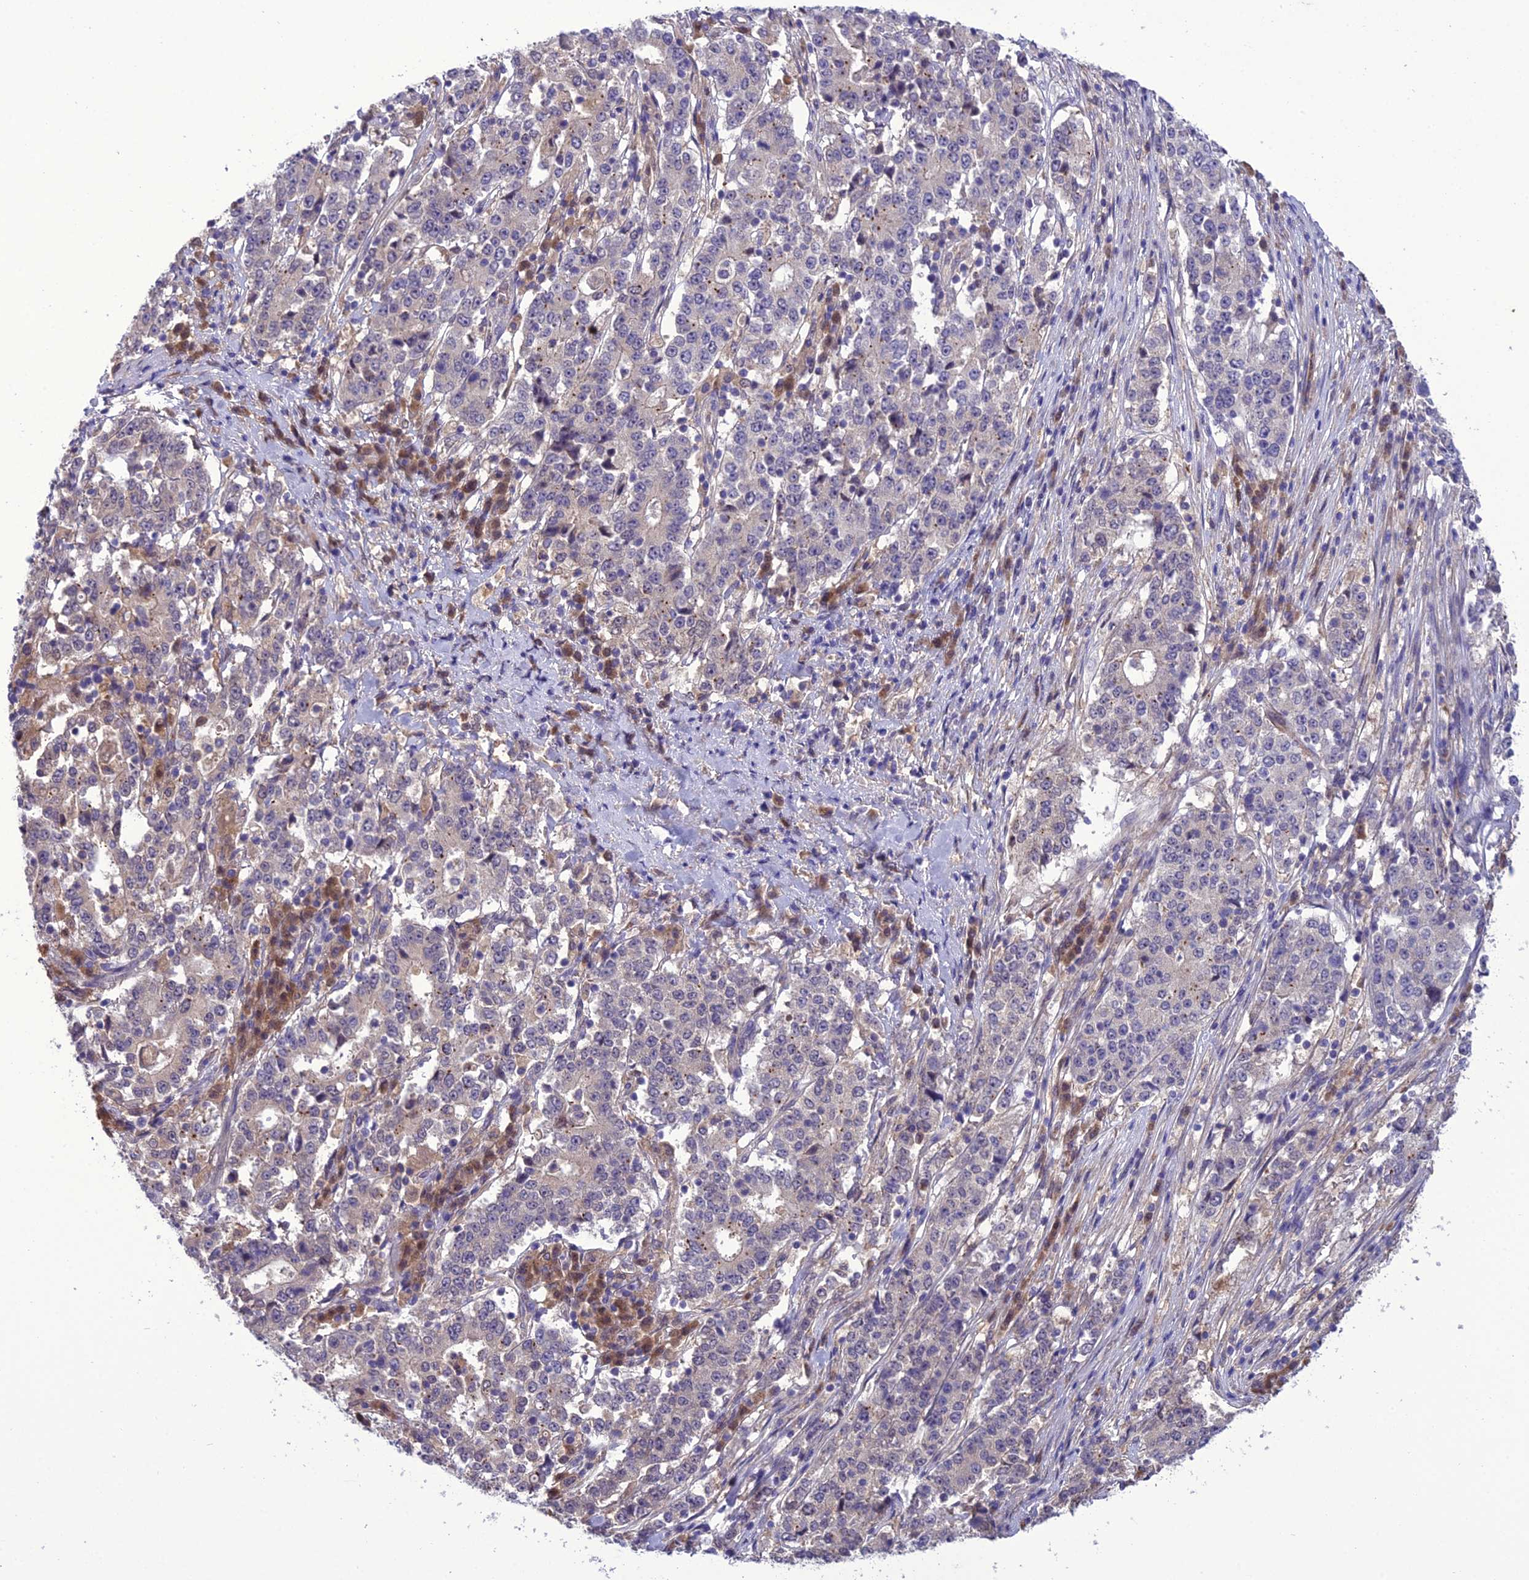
{"staining": {"intensity": "negative", "quantity": "none", "location": "none"}, "tissue": "stomach cancer", "cell_type": "Tumor cells", "image_type": "cancer", "snomed": [{"axis": "morphology", "description": "Adenocarcinoma, NOS"}, {"axis": "topography", "description": "Stomach"}], "caption": "There is no significant expression in tumor cells of adenocarcinoma (stomach).", "gene": "BORCS6", "patient": {"sex": "male", "age": 59}}